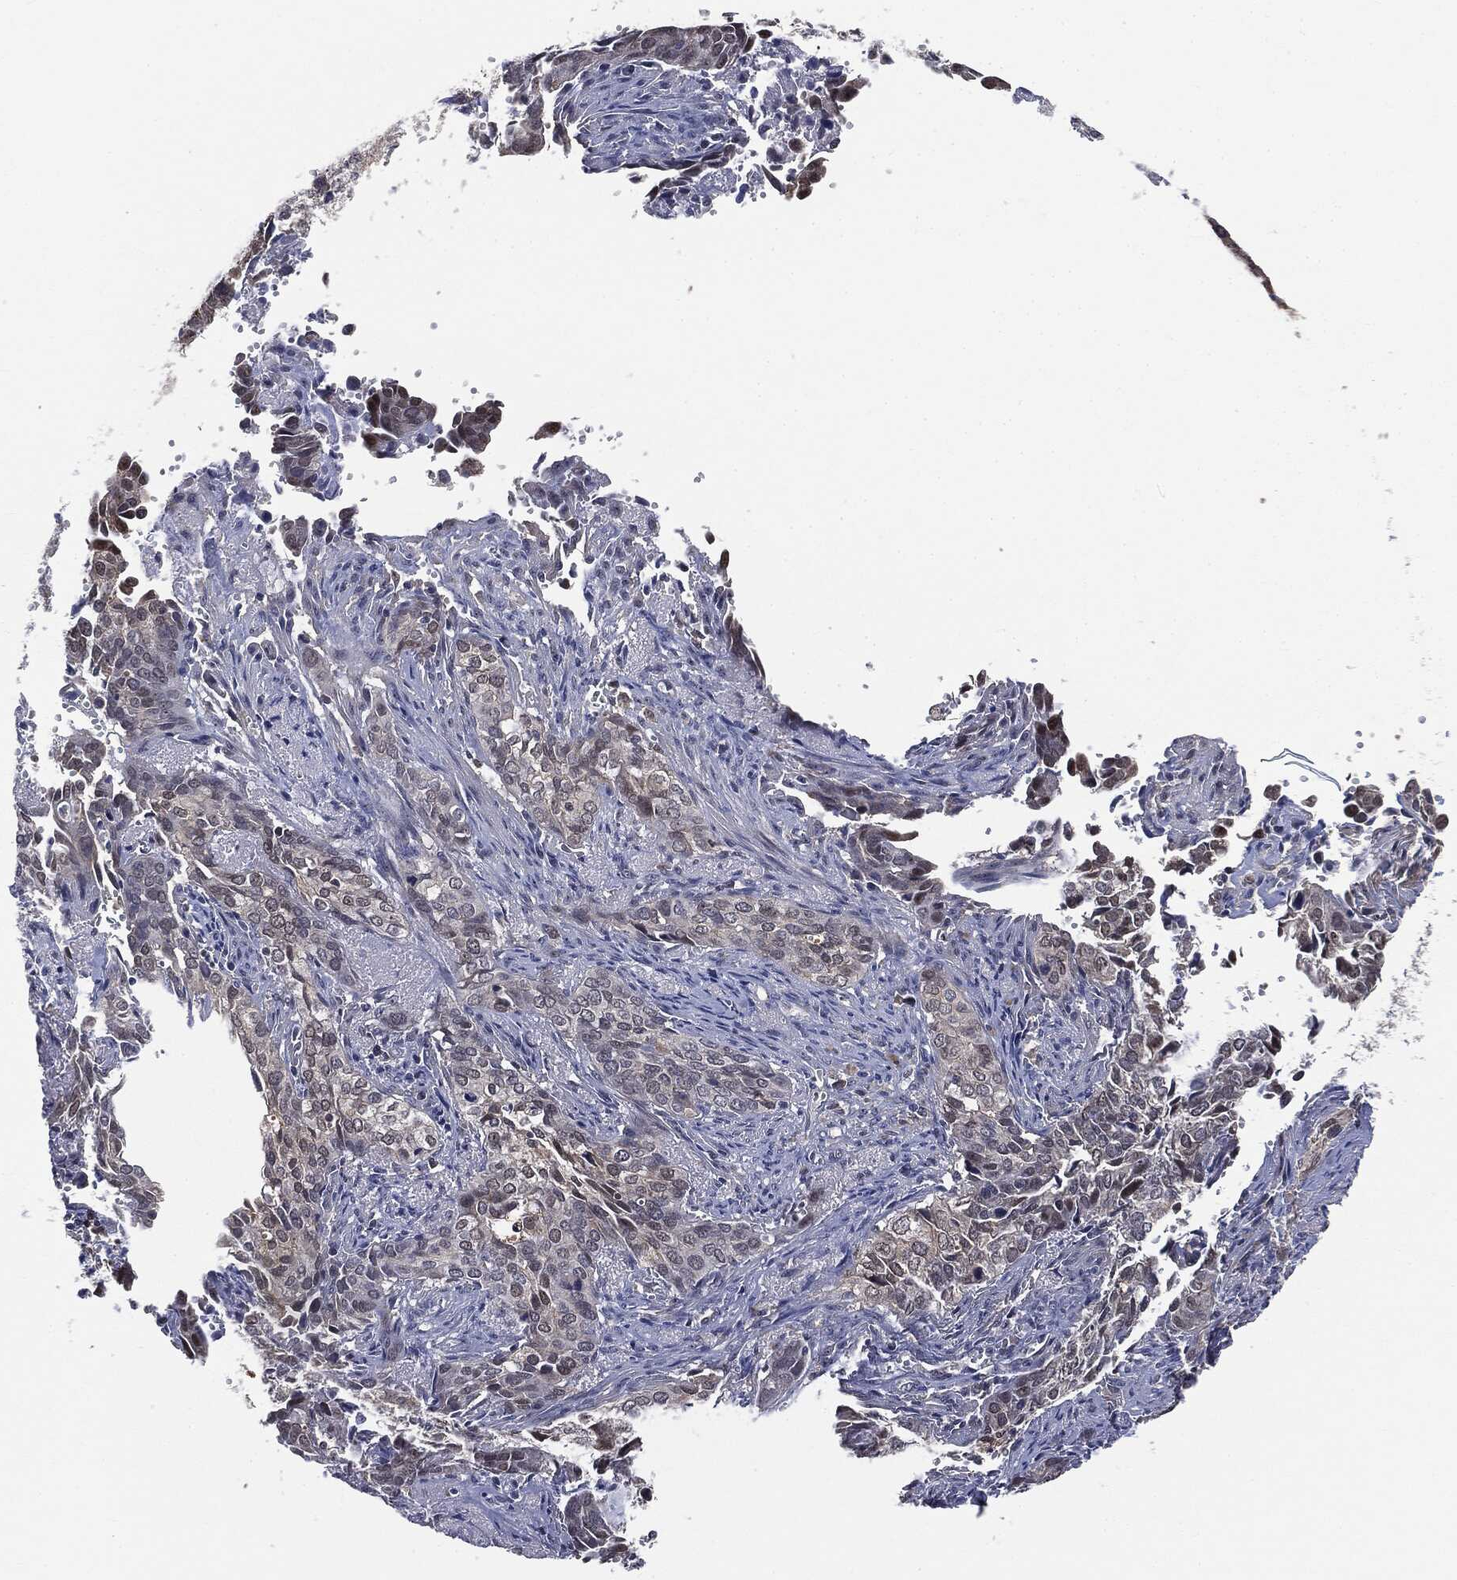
{"staining": {"intensity": "negative", "quantity": "none", "location": "none"}, "tissue": "cervical cancer", "cell_type": "Tumor cells", "image_type": "cancer", "snomed": [{"axis": "morphology", "description": "Squamous cell carcinoma, NOS"}, {"axis": "topography", "description": "Cervix"}], "caption": "The immunohistochemistry micrograph has no significant expression in tumor cells of cervical cancer (squamous cell carcinoma) tissue.", "gene": "TRMT1L", "patient": {"sex": "female", "age": 29}}